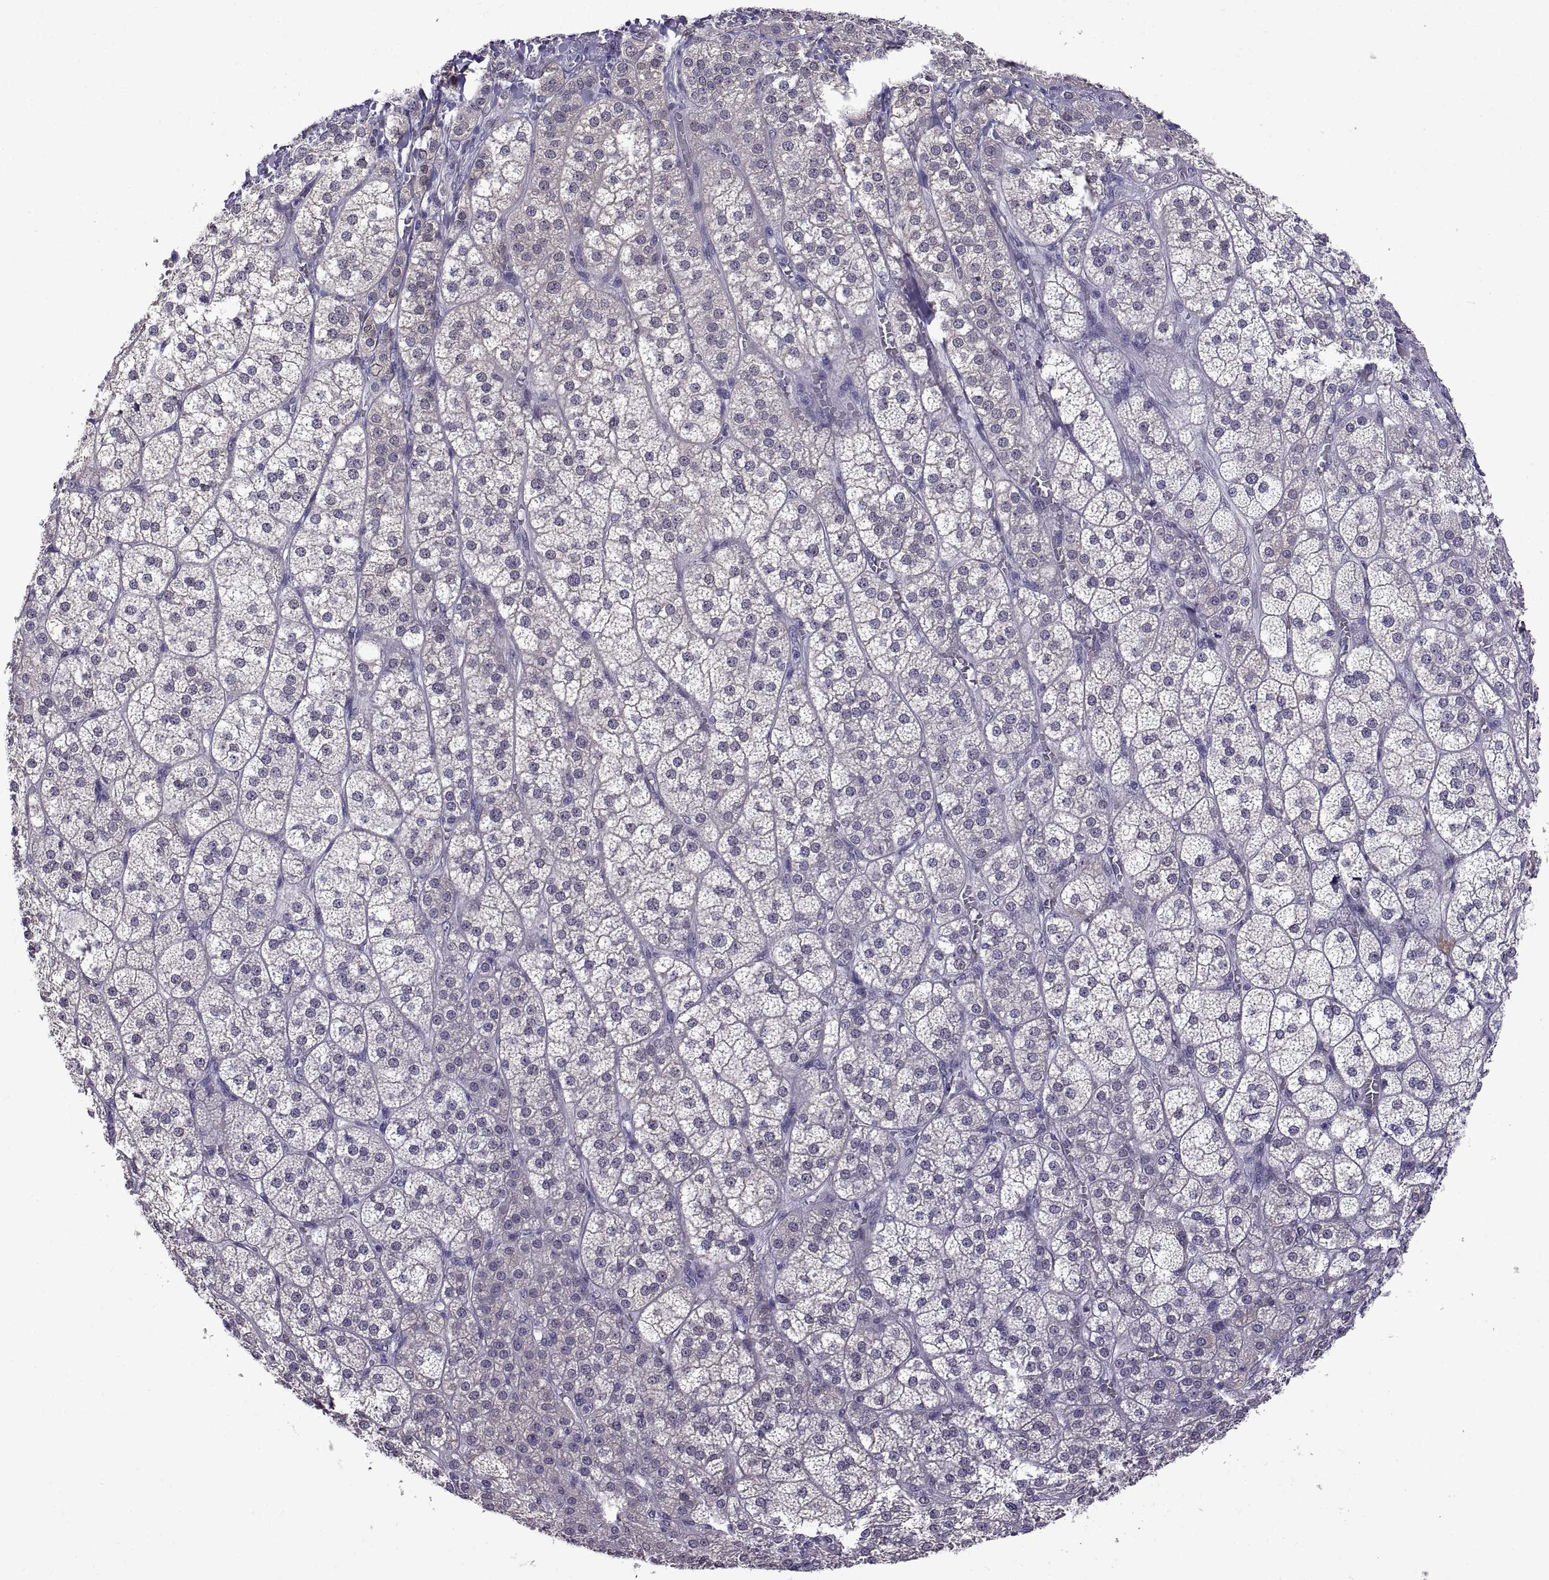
{"staining": {"intensity": "negative", "quantity": "none", "location": "none"}, "tissue": "adrenal gland", "cell_type": "Glandular cells", "image_type": "normal", "snomed": [{"axis": "morphology", "description": "Normal tissue, NOS"}, {"axis": "topography", "description": "Adrenal gland"}], "caption": "Glandular cells show no significant protein positivity in normal adrenal gland.", "gene": "SPDYE10", "patient": {"sex": "female", "age": 60}}